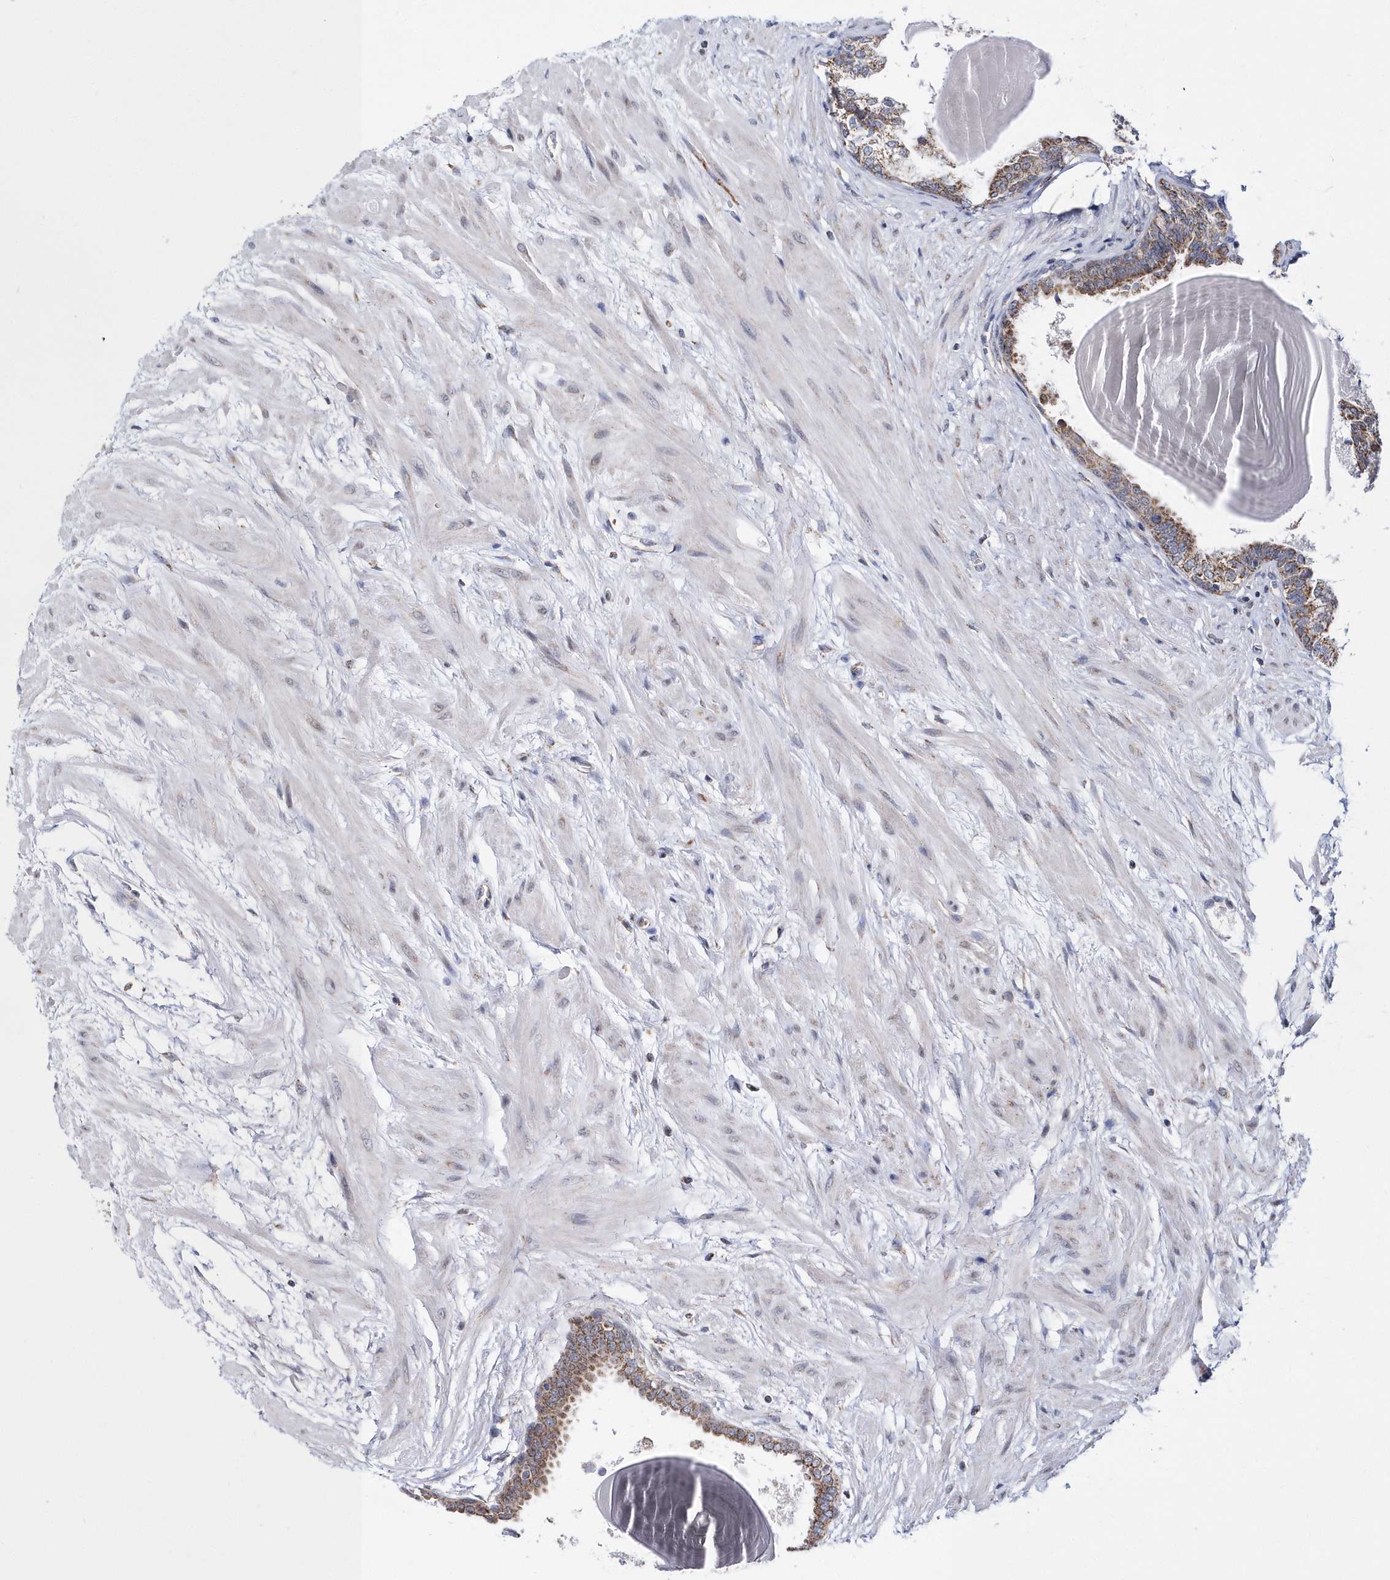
{"staining": {"intensity": "moderate", "quantity": ">75%", "location": "cytoplasmic/membranous"}, "tissue": "prostate", "cell_type": "Glandular cells", "image_type": "normal", "snomed": [{"axis": "morphology", "description": "Normal tissue, NOS"}, {"axis": "topography", "description": "Prostate"}], "caption": "Immunohistochemical staining of normal human prostate displays >75% levels of moderate cytoplasmic/membranous protein expression in about >75% of glandular cells.", "gene": "SPATA5", "patient": {"sex": "male", "age": 48}}